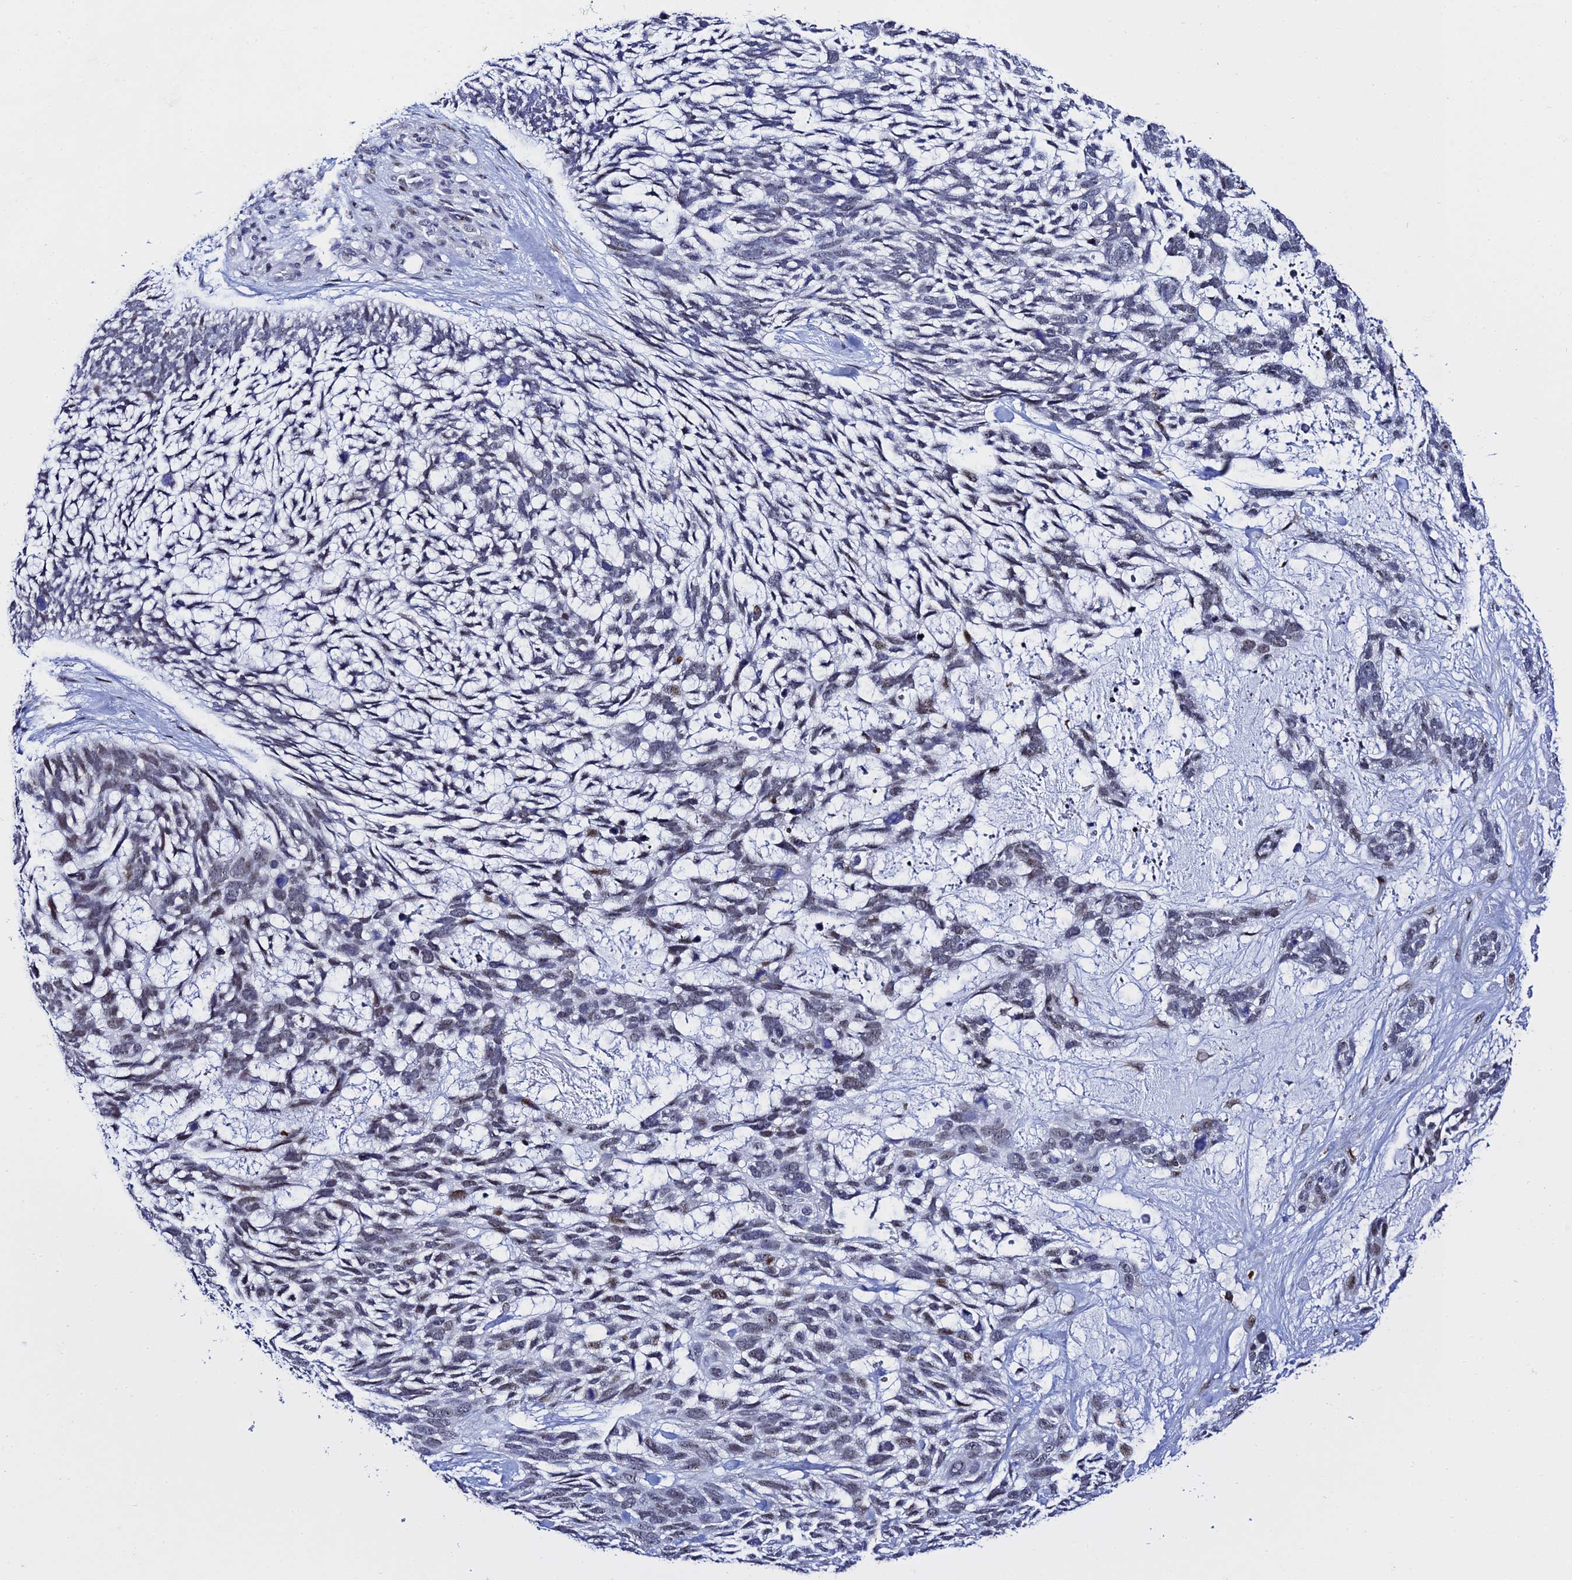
{"staining": {"intensity": "weak", "quantity": "<25%", "location": "nuclear"}, "tissue": "skin cancer", "cell_type": "Tumor cells", "image_type": "cancer", "snomed": [{"axis": "morphology", "description": "Basal cell carcinoma"}, {"axis": "topography", "description": "Skin"}], "caption": "An immunohistochemistry (IHC) image of skin cancer (basal cell carcinoma) is shown. There is no staining in tumor cells of skin cancer (basal cell carcinoma). (DAB IHC visualized using brightfield microscopy, high magnification).", "gene": "POFUT2", "patient": {"sex": "male", "age": 88}}